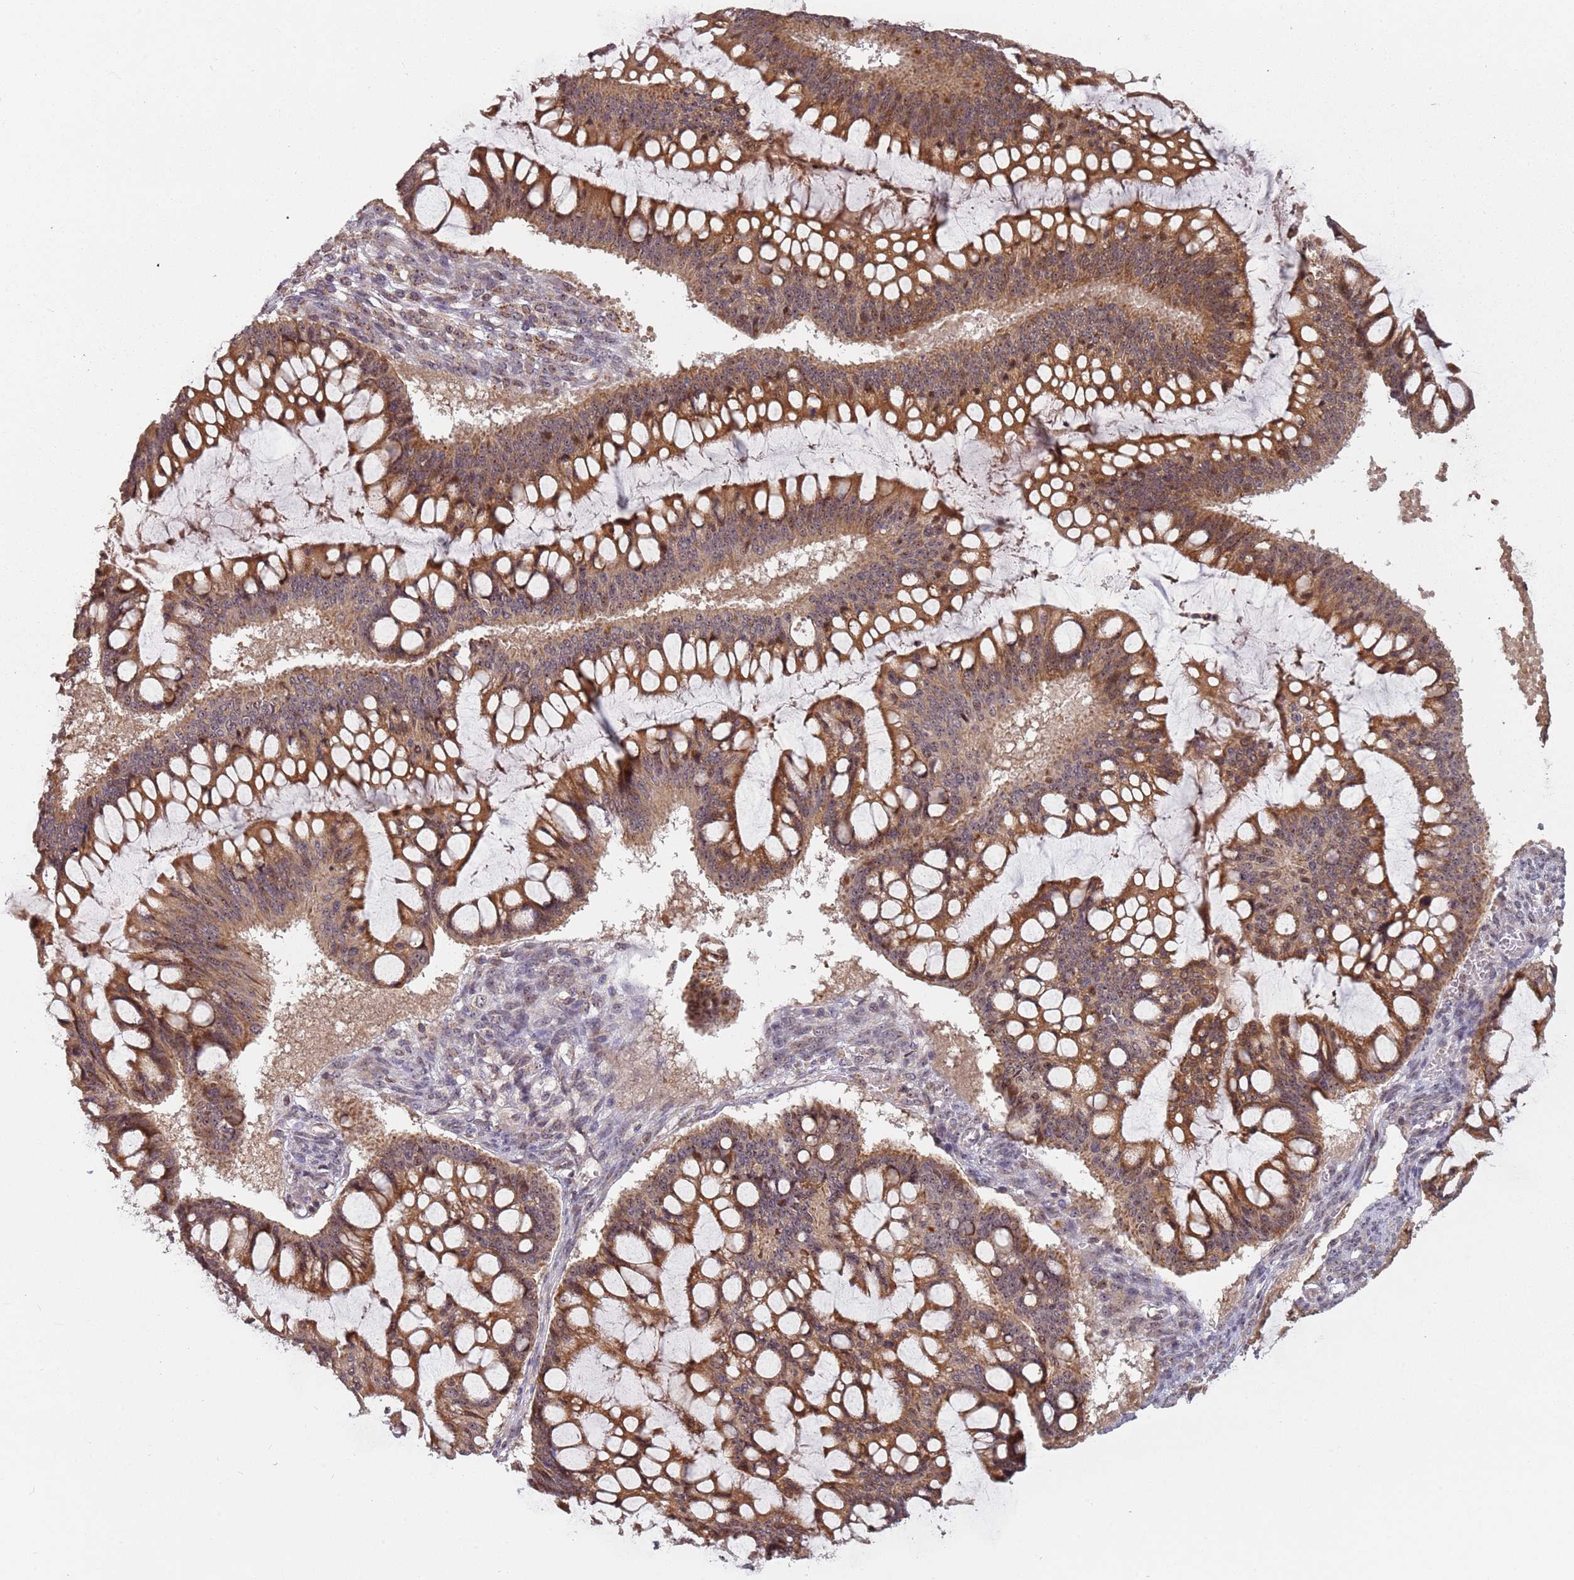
{"staining": {"intensity": "strong", "quantity": ">75%", "location": "cytoplasmic/membranous,nuclear"}, "tissue": "ovarian cancer", "cell_type": "Tumor cells", "image_type": "cancer", "snomed": [{"axis": "morphology", "description": "Cystadenocarcinoma, mucinous, NOS"}, {"axis": "topography", "description": "Ovary"}], "caption": "Immunohistochemical staining of mucinous cystadenocarcinoma (ovarian) exhibits high levels of strong cytoplasmic/membranous and nuclear protein staining in approximately >75% of tumor cells. The staining is performed using DAB brown chromogen to label protein expression. The nuclei are counter-stained blue using hematoxylin.", "gene": "UCMA", "patient": {"sex": "female", "age": 73}}